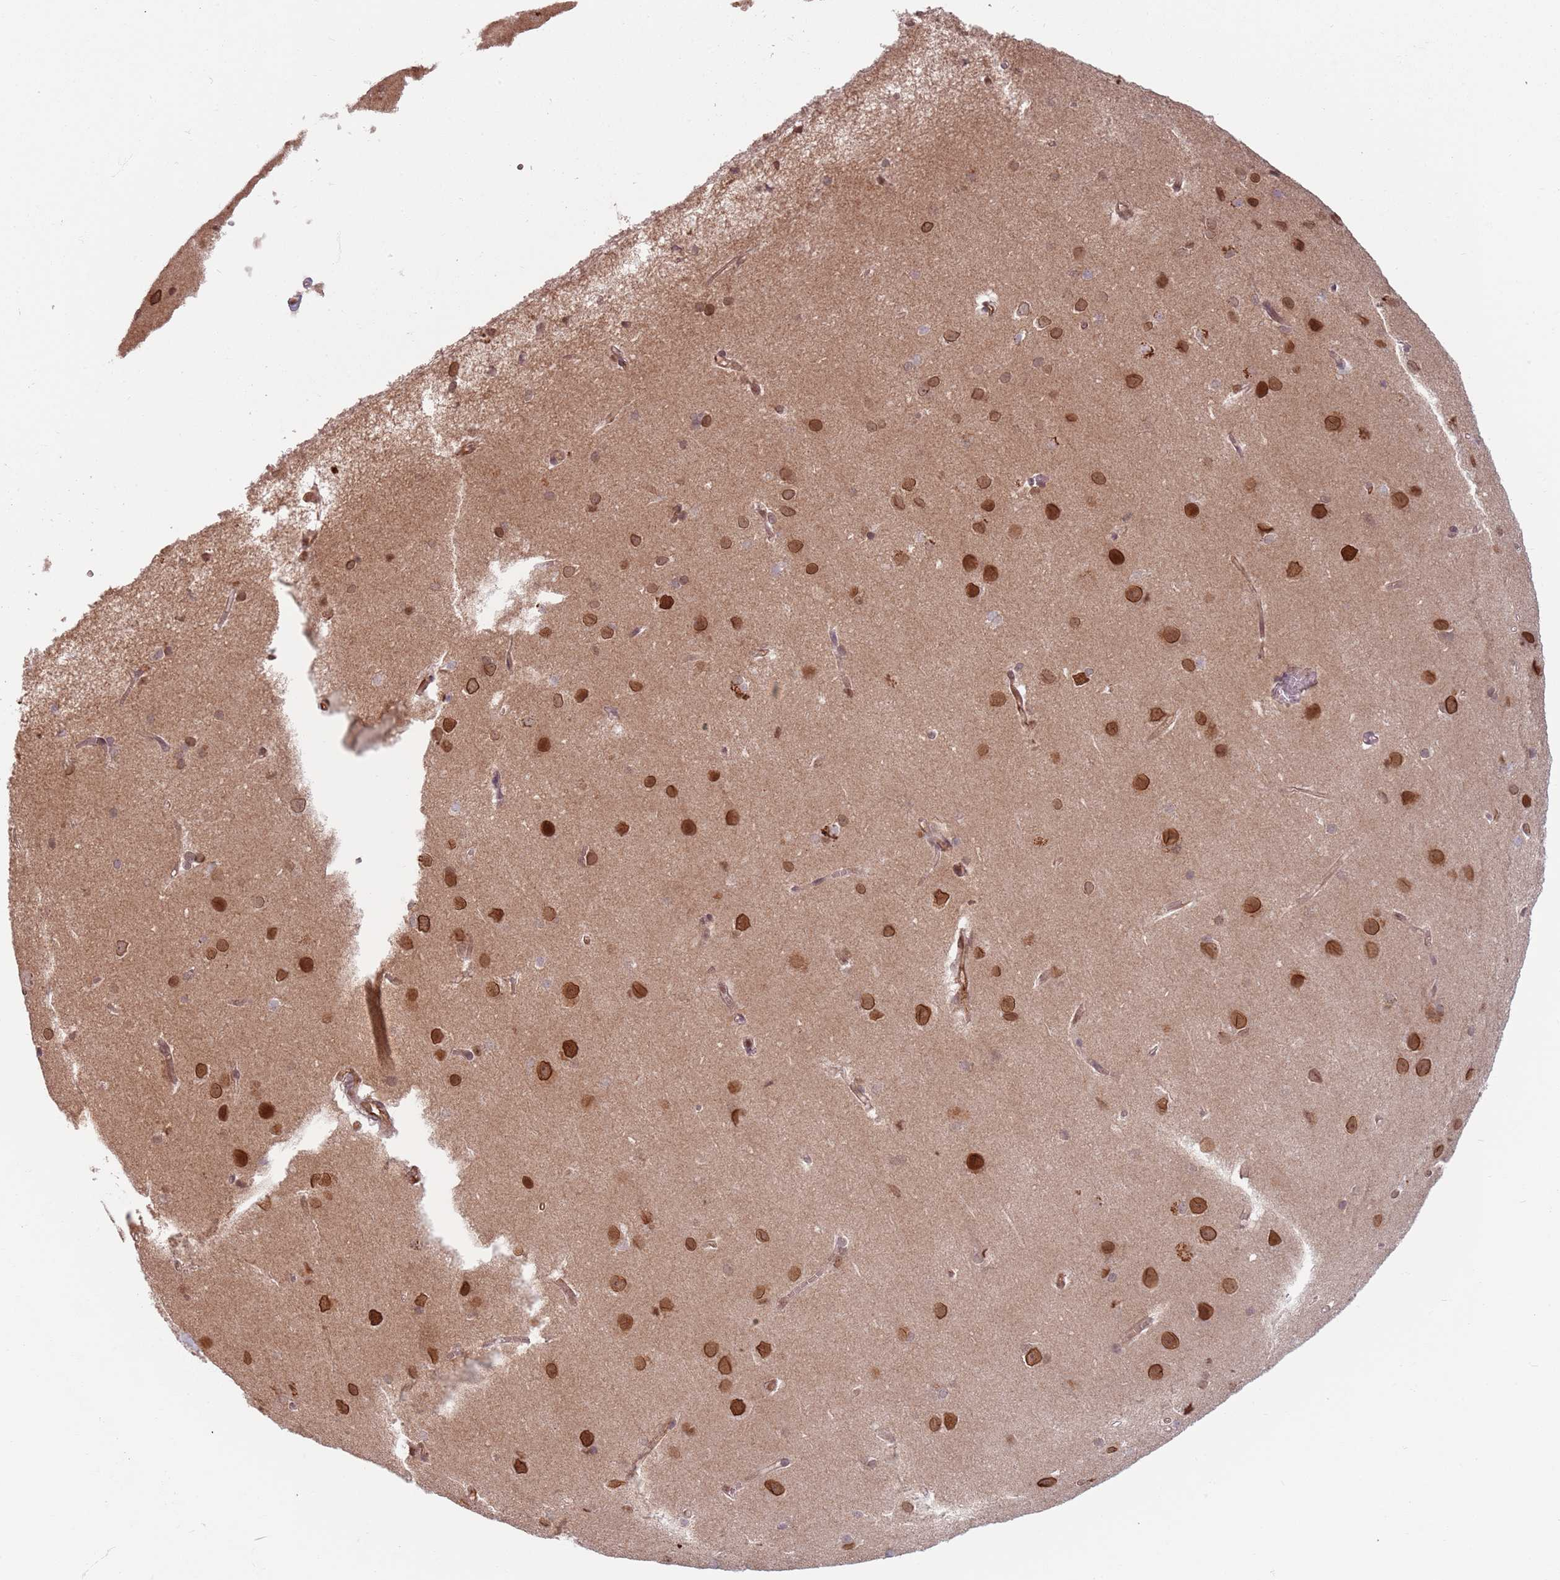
{"staining": {"intensity": "moderate", "quantity": ">75%", "location": "cytoplasmic/membranous"}, "tissue": "cerebral cortex", "cell_type": "Endothelial cells", "image_type": "normal", "snomed": [{"axis": "morphology", "description": "Normal tissue, NOS"}, {"axis": "topography", "description": "Cerebral cortex"}], "caption": "Protein staining reveals moderate cytoplasmic/membranous staining in approximately >75% of endothelial cells in unremarkable cerebral cortex. Using DAB (3,3'-diaminobenzidine) (brown) and hematoxylin (blue) stains, captured at high magnification using brightfield microscopy.", "gene": "NUP50", "patient": {"sex": "male", "age": 37}}